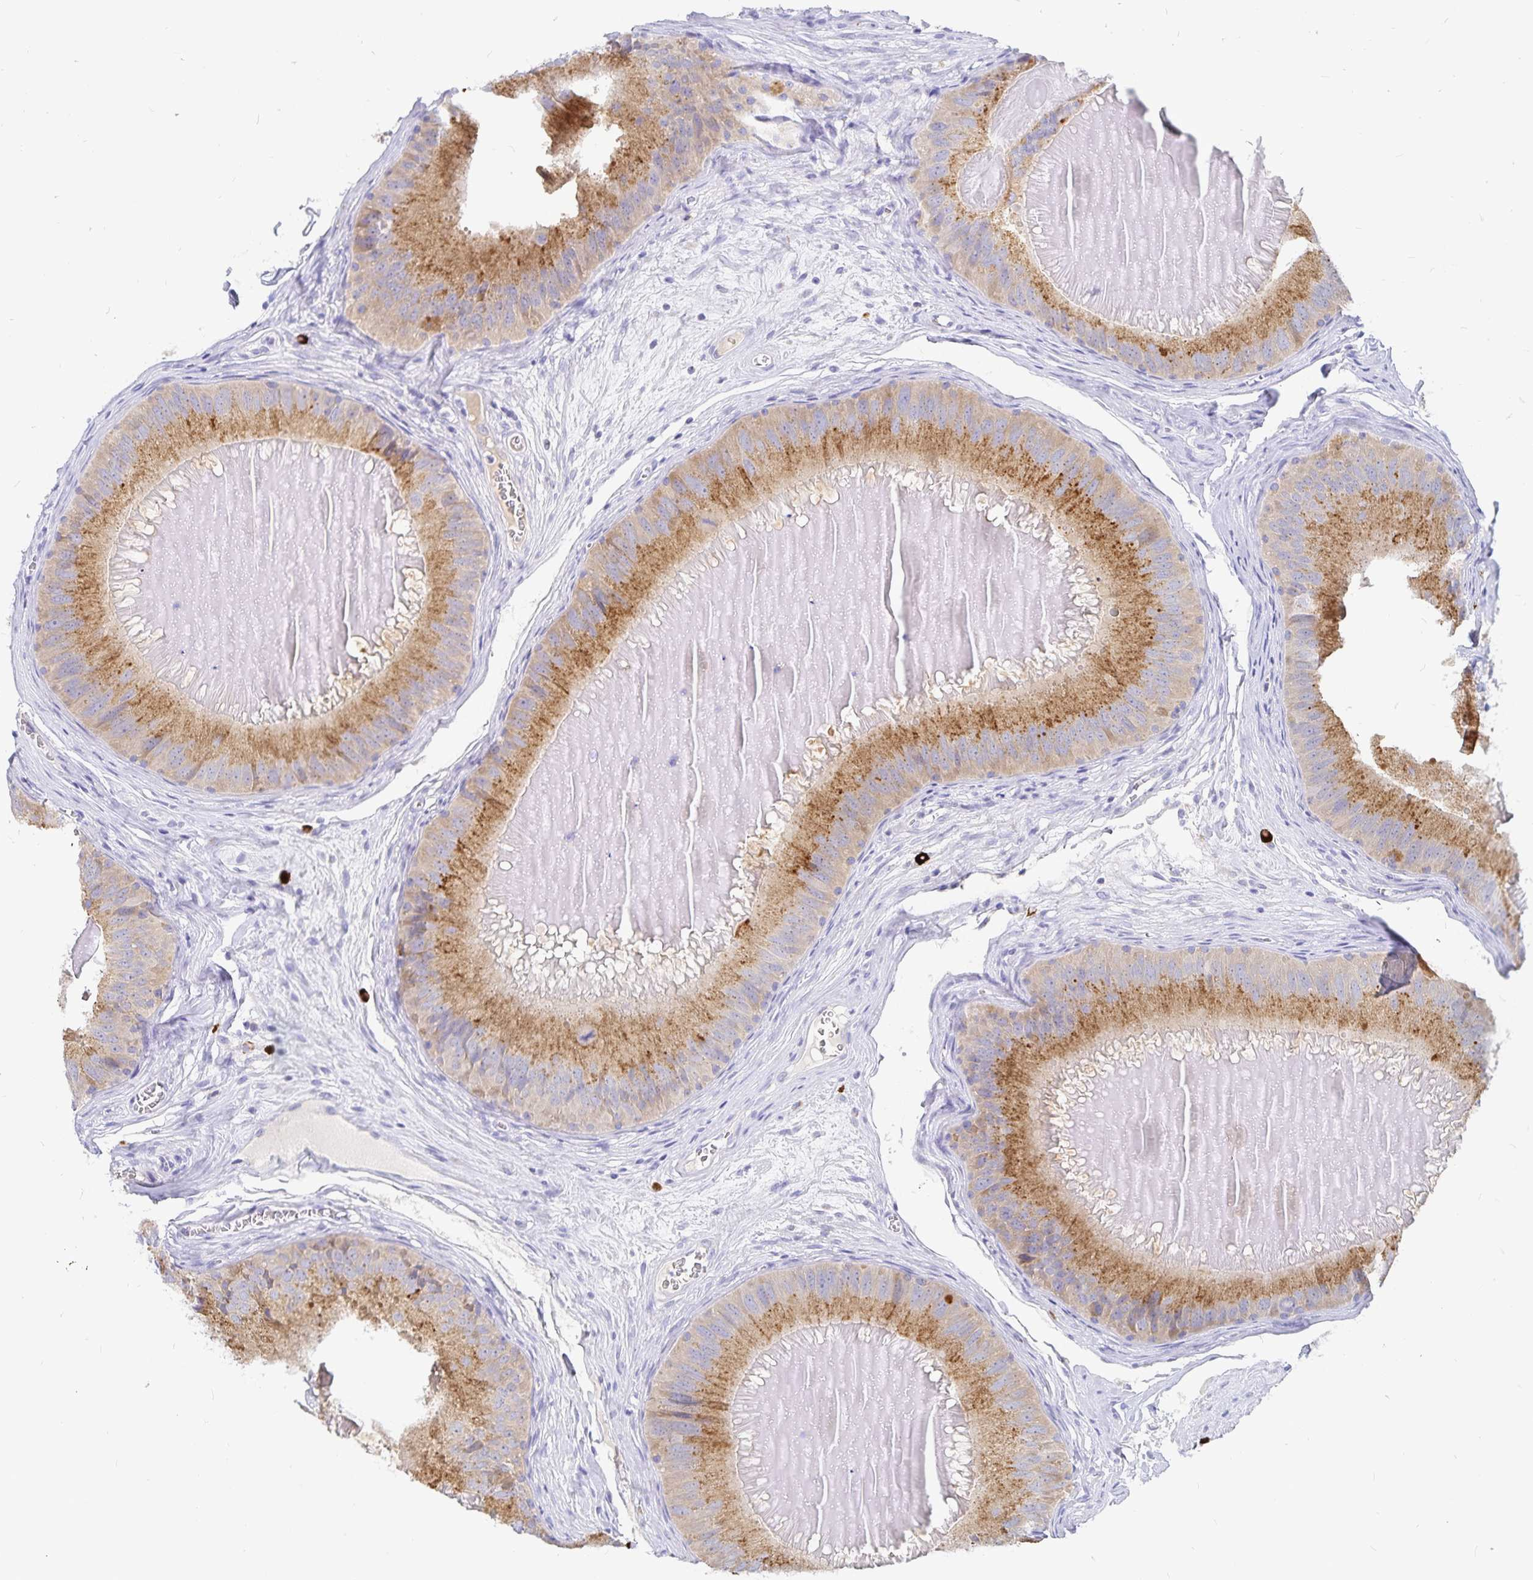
{"staining": {"intensity": "moderate", "quantity": ">75%", "location": "cytoplasmic/membranous"}, "tissue": "epididymis", "cell_type": "Glandular cells", "image_type": "normal", "snomed": [{"axis": "morphology", "description": "Normal tissue, NOS"}, {"axis": "topography", "description": "Epididymis, spermatic cord, NOS"}], "caption": "The image exhibits staining of normal epididymis, revealing moderate cytoplasmic/membranous protein expression (brown color) within glandular cells.", "gene": "PKHD1", "patient": {"sex": "male", "age": 39}}